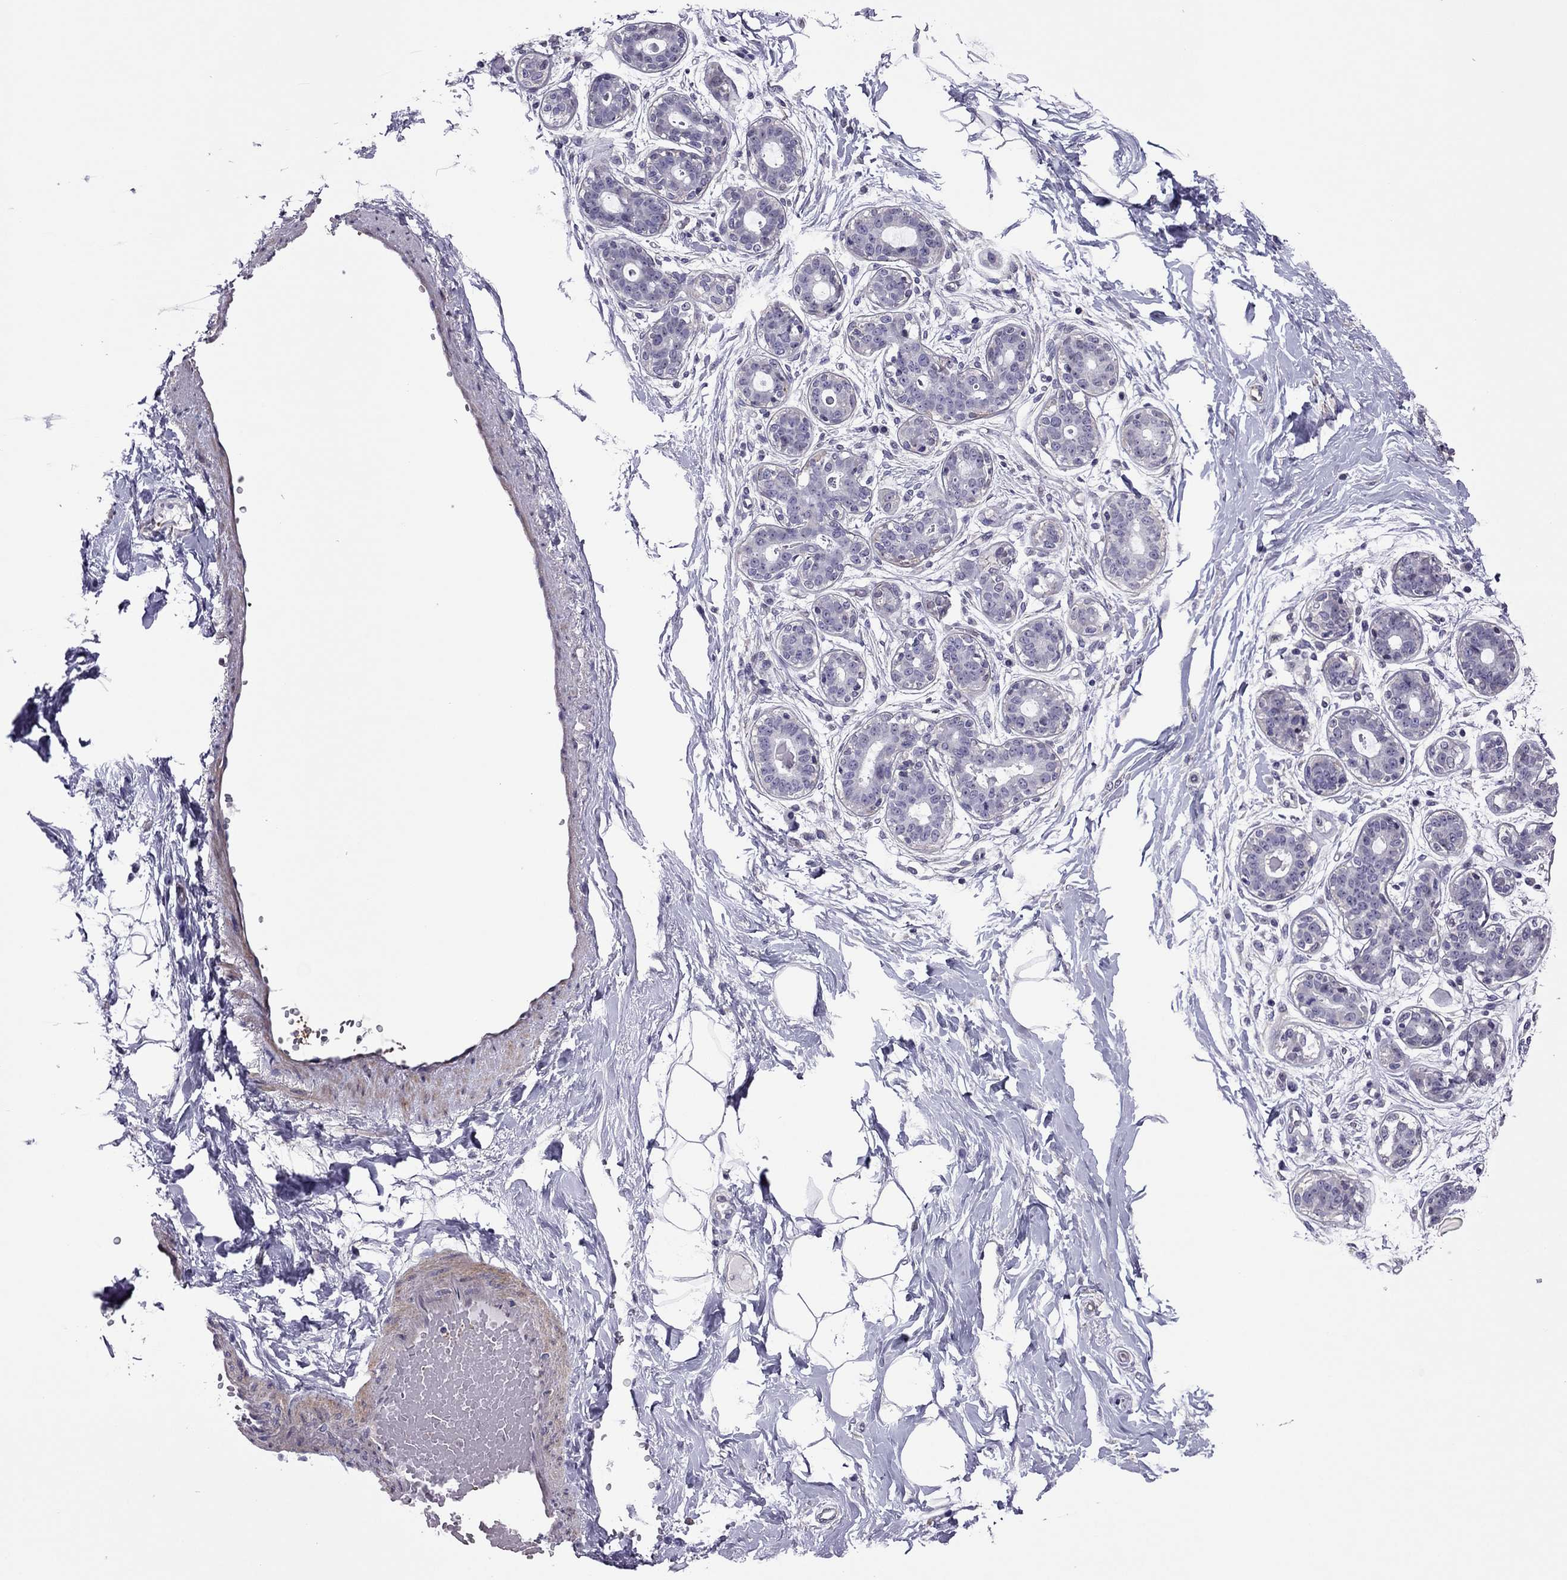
{"staining": {"intensity": "negative", "quantity": "none", "location": "none"}, "tissue": "breast", "cell_type": "Adipocytes", "image_type": "normal", "snomed": [{"axis": "morphology", "description": "Normal tissue, NOS"}, {"axis": "topography", "description": "Skin"}, {"axis": "topography", "description": "Breast"}], "caption": "Immunohistochemistry (IHC) histopathology image of unremarkable breast: breast stained with DAB displays no significant protein staining in adipocytes.", "gene": "SLC16A8", "patient": {"sex": "female", "age": 43}}